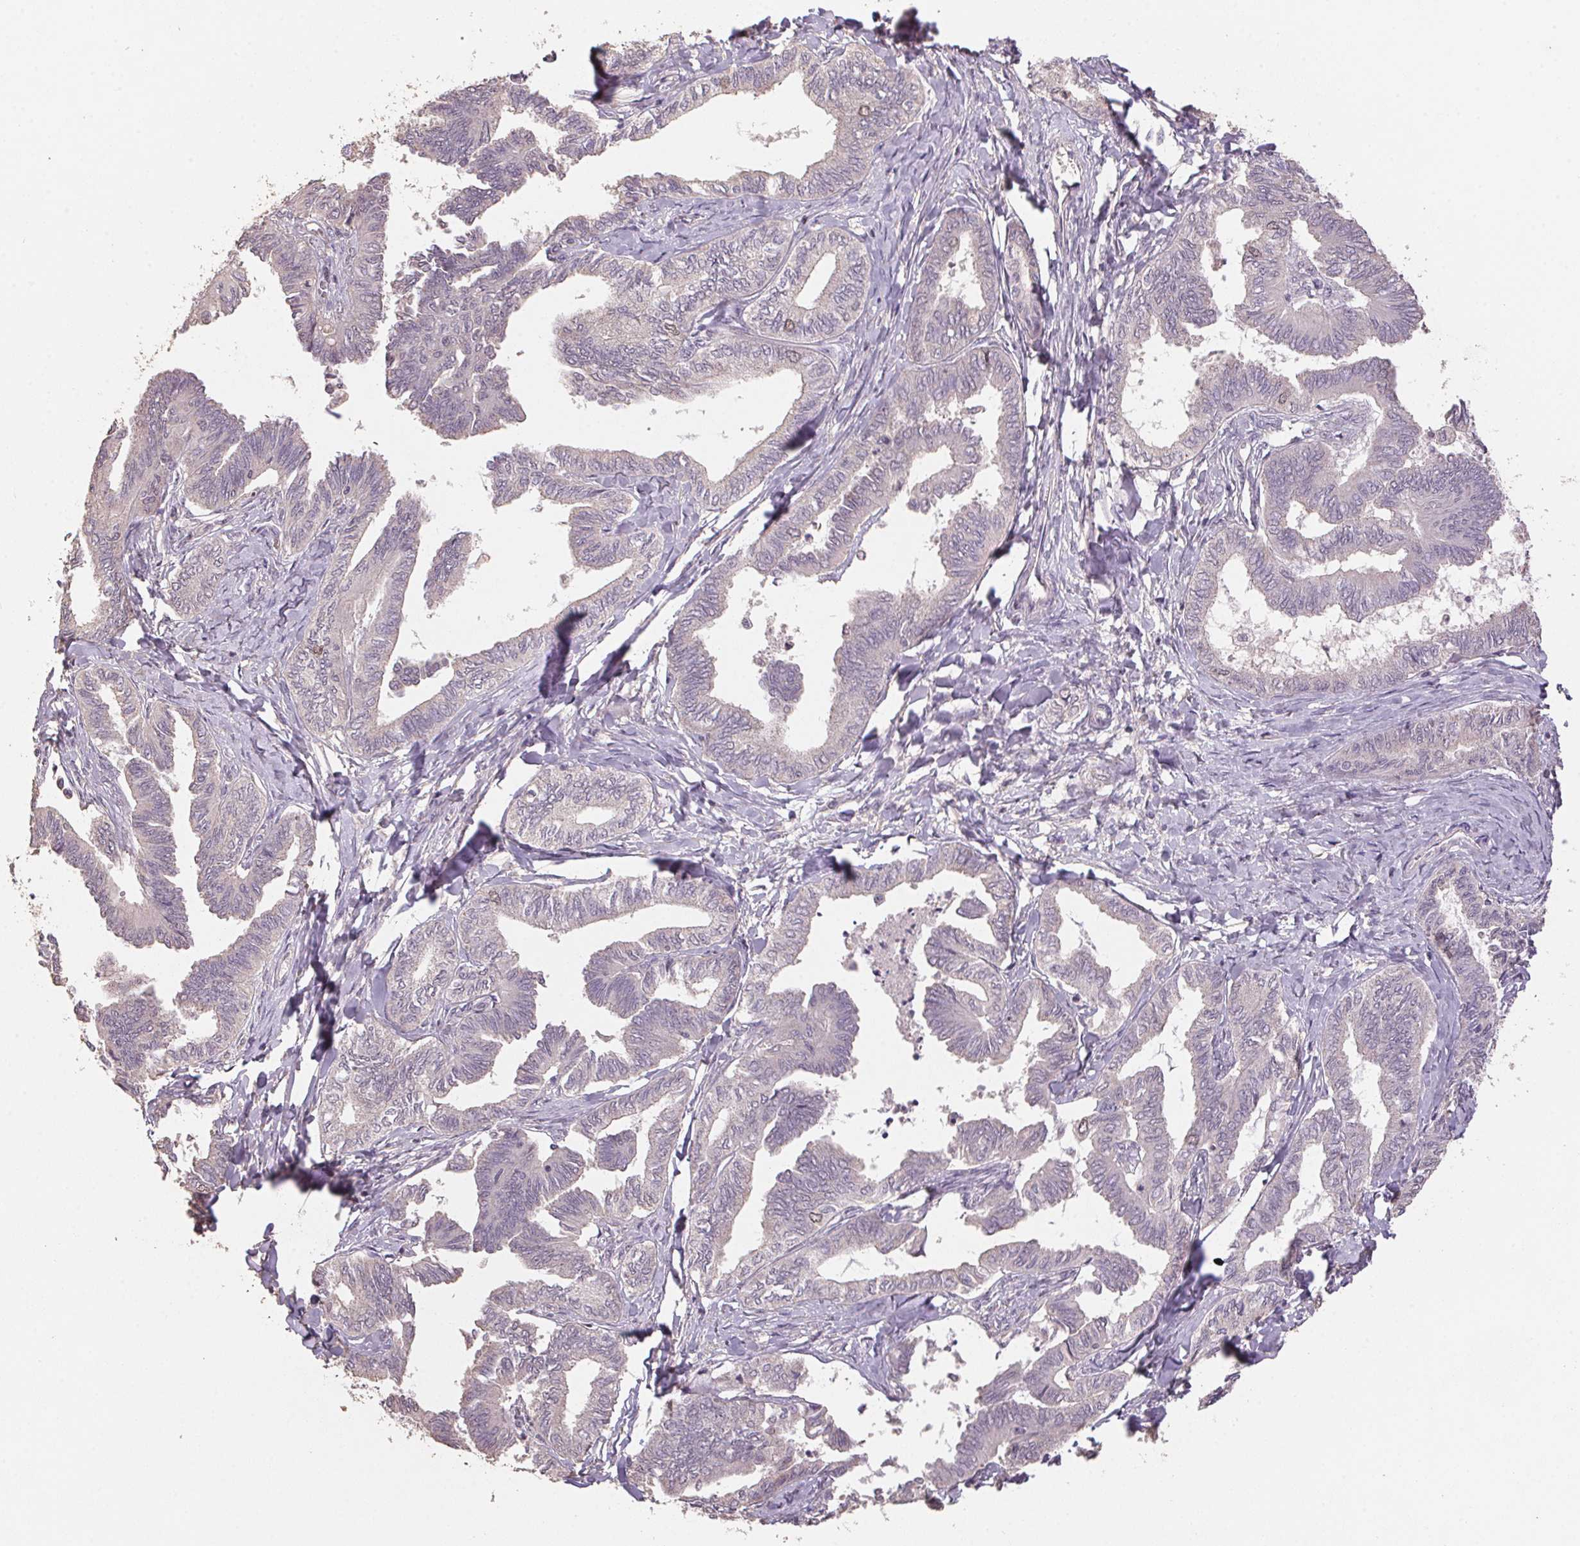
{"staining": {"intensity": "negative", "quantity": "none", "location": "none"}, "tissue": "ovarian cancer", "cell_type": "Tumor cells", "image_type": "cancer", "snomed": [{"axis": "morphology", "description": "Carcinoma, endometroid"}, {"axis": "topography", "description": "Ovary"}], "caption": "Tumor cells show no significant protein staining in ovarian cancer (endometroid carcinoma).", "gene": "CENPF", "patient": {"sex": "female", "age": 70}}